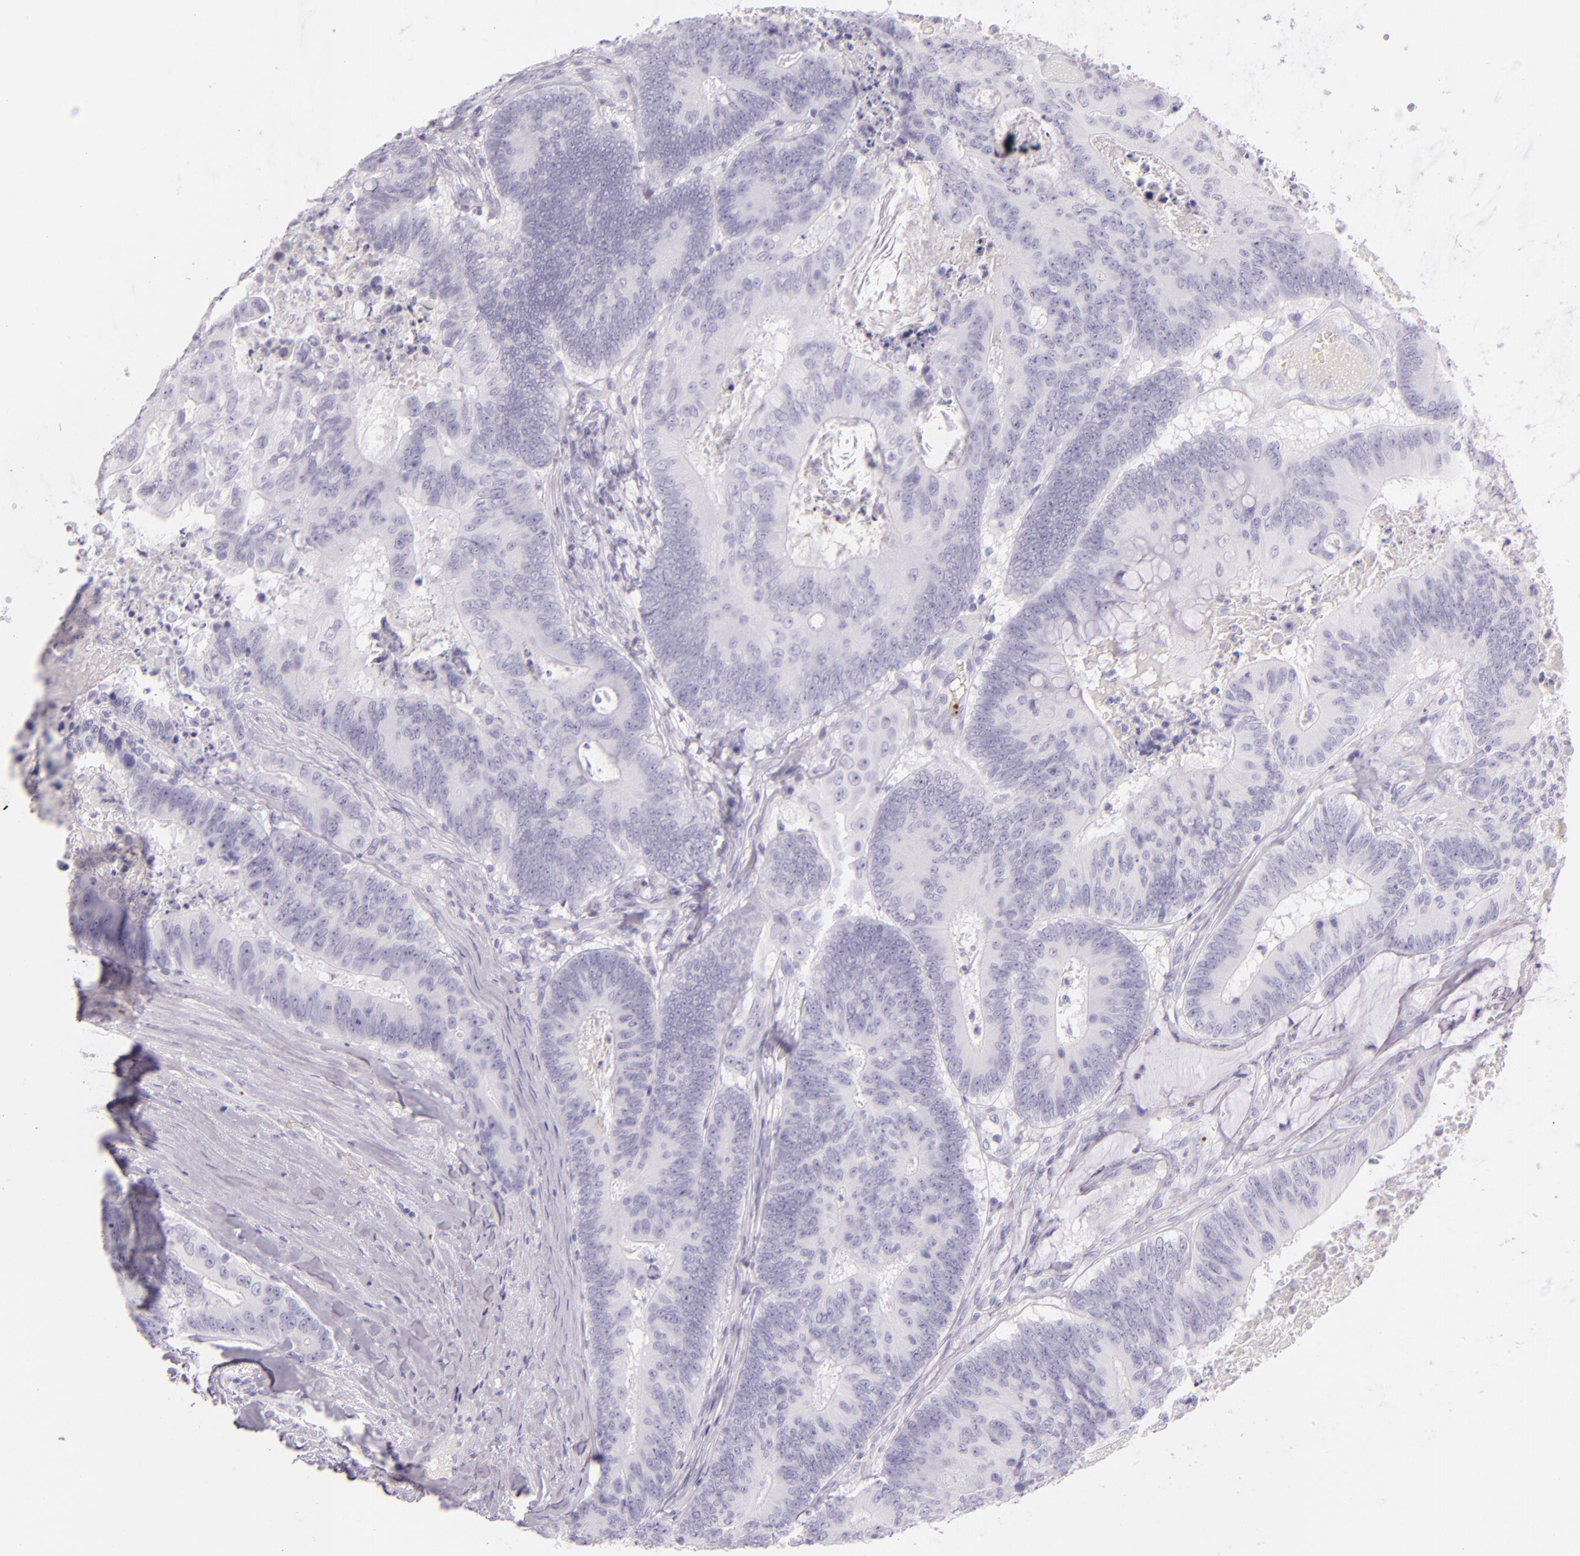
{"staining": {"intensity": "negative", "quantity": "none", "location": "none"}, "tissue": "colorectal cancer", "cell_type": "Tumor cells", "image_type": "cancer", "snomed": [{"axis": "morphology", "description": "Adenocarcinoma, NOS"}, {"axis": "topography", "description": "Colon"}], "caption": "Immunohistochemical staining of adenocarcinoma (colorectal) exhibits no significant expression in tumor cells.", "gene": "SELP", "patient": {"sex": "male", "age": 65}}